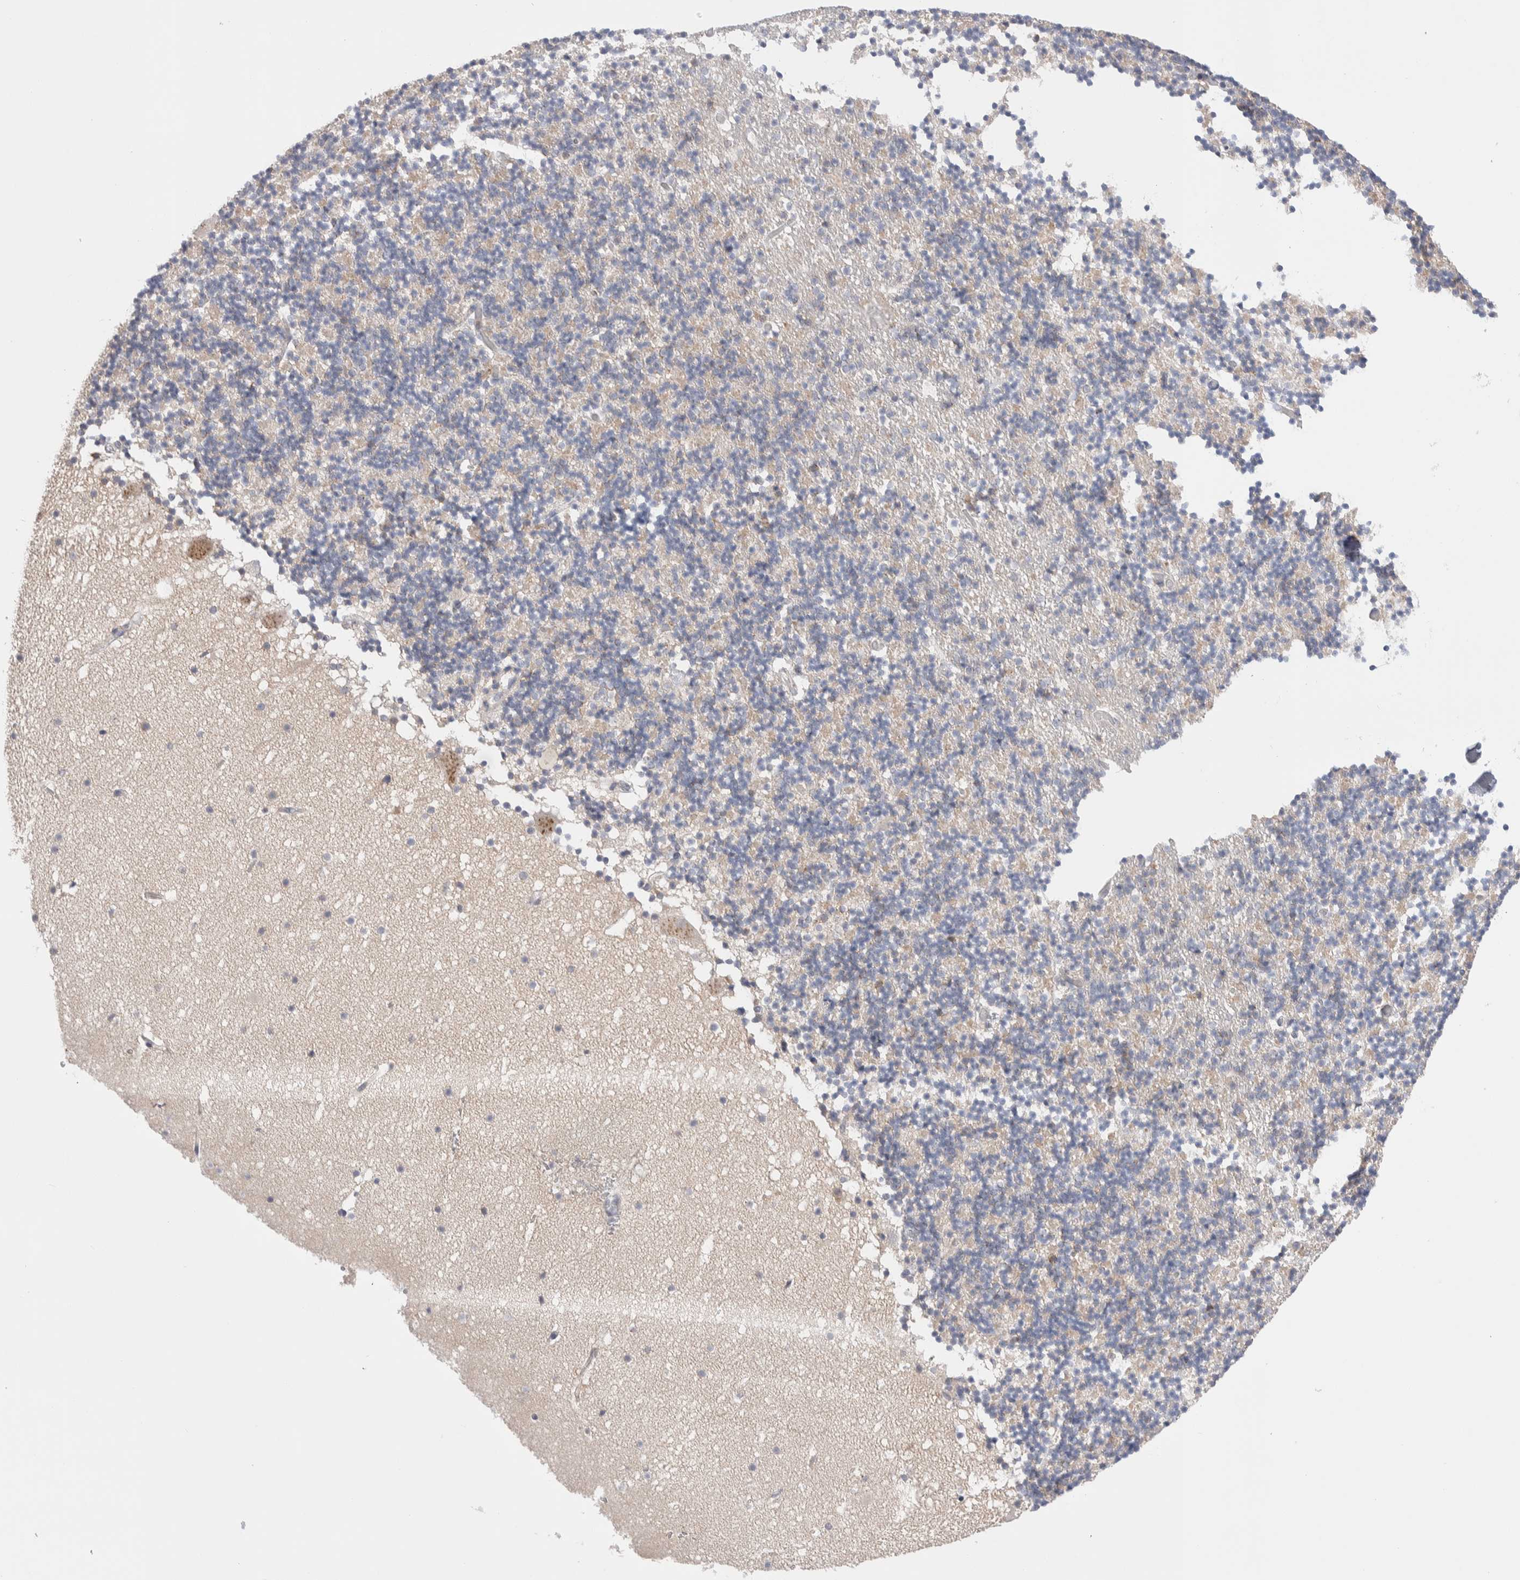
{"staining": {"intensity": "negative", "quantity": "none", "location": "none"}, "tissue": "cerebellum", "cell_type": "Cells in granular layer", "image_type": "normal", "snomed": [{"axis": "morphology", "description": "Normal tissue, NOS"}, {"axis": "topography", "description": "Cerebellum"}], "caption": "Cerebellum was stained to show a protein in brown. There is no significant staining in cells in granular layer.", "gene": "C1orf112", "patient": {"sex": "male", "age": 57}}